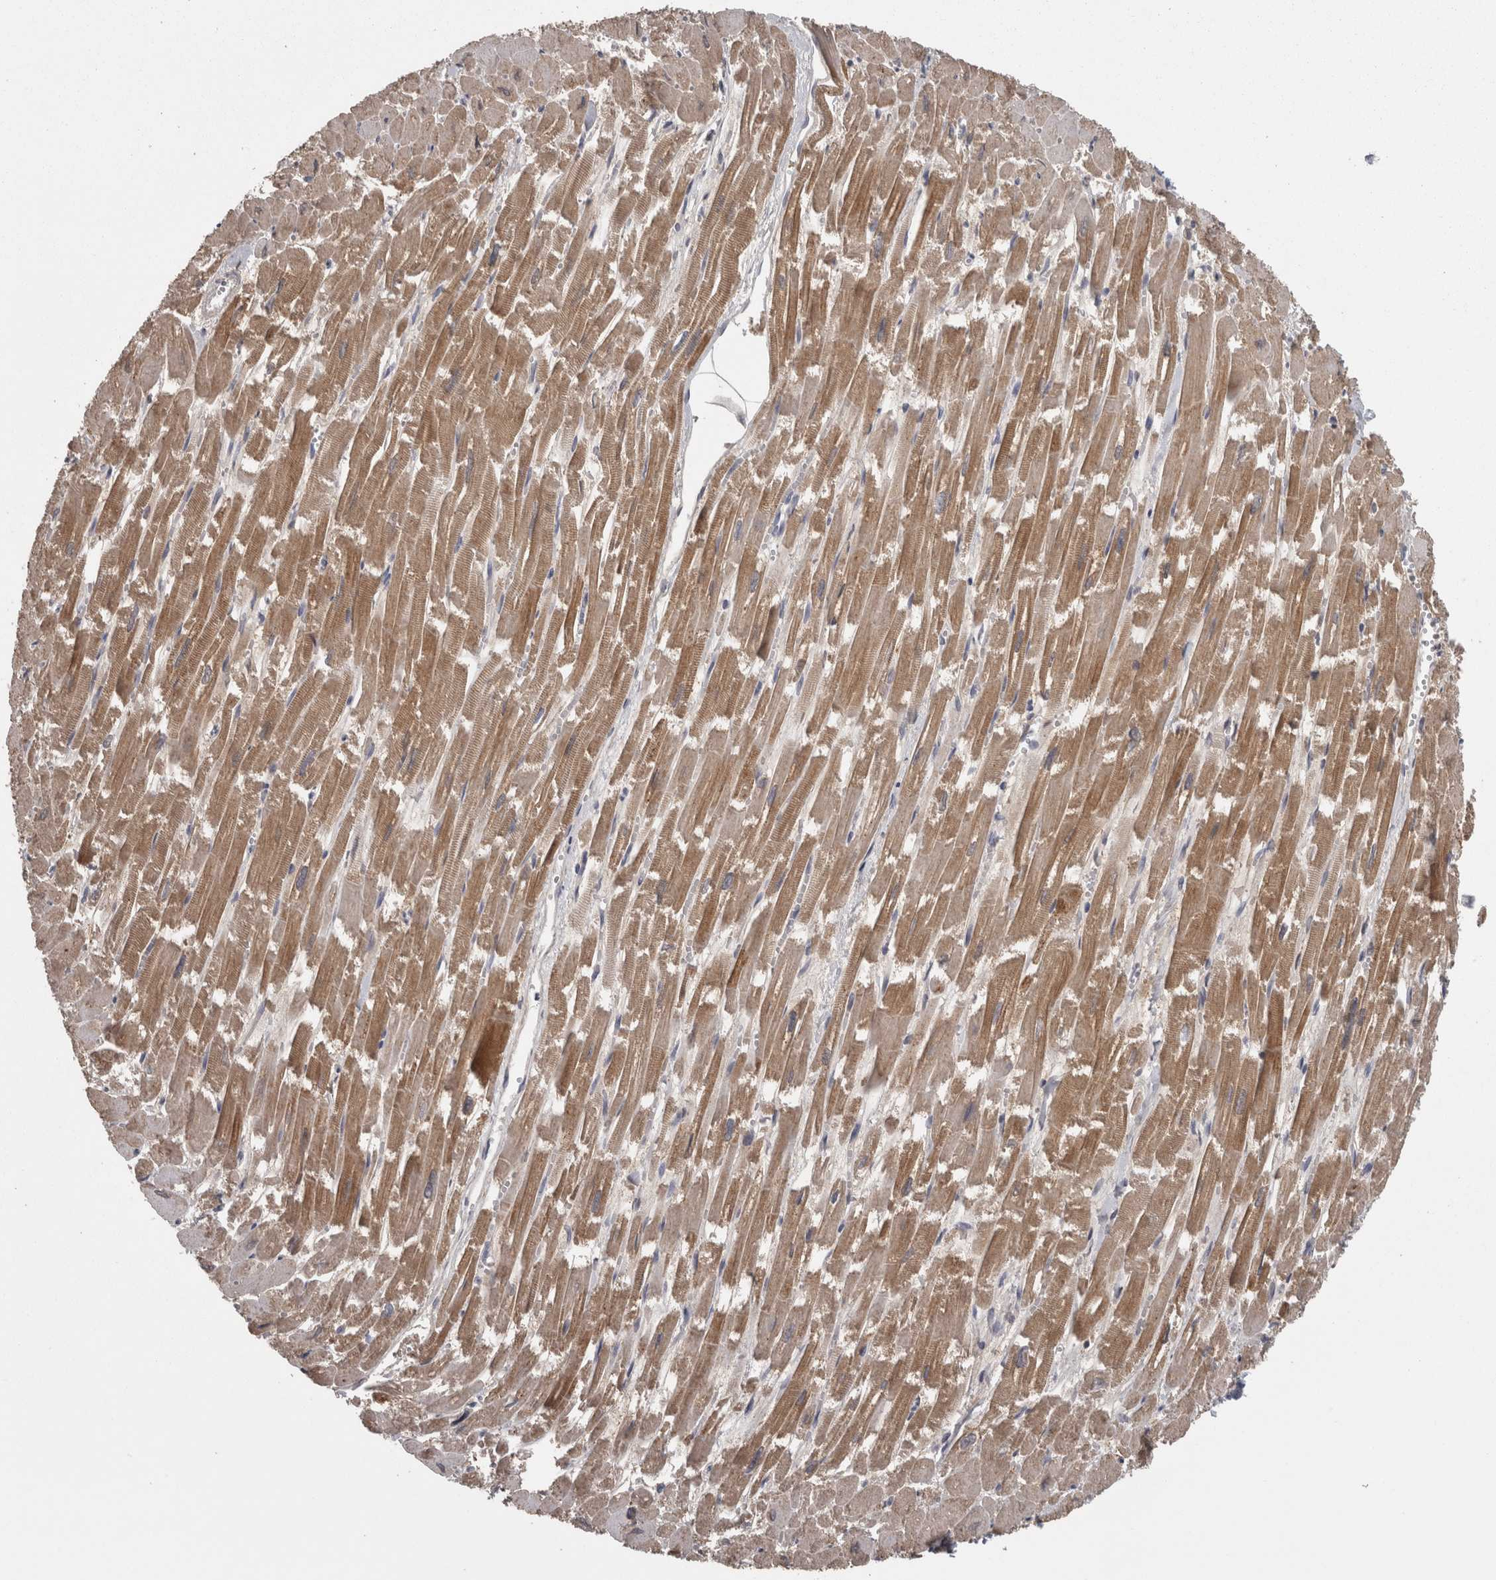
{"staining": {"intensity": "moderate", "quantity": ">75%", "location": "cytoplasmic/membranous"}, "tissue": "heart muscle", "cell_type": "Cardiomyocytes", "image_type": "normal", "snomed": [{"axis": "morphology", "description": "Normal tissue, NOS"}, {"axis": "topography", "description": "Heart"}], "caption": "An immunohistochemistry (IHC) image of benign tissue is shown. Protein staining in brown shows moderate cytoplasmic/membranous positivity in heart muscle within cardiomyocytes. Using DAB (brown) and hematoxylin (blue) stains, captured at high magnification using brightfield microscopy.", "gene": "TCAP", "patient": {"sex": "male", "age": 54}}